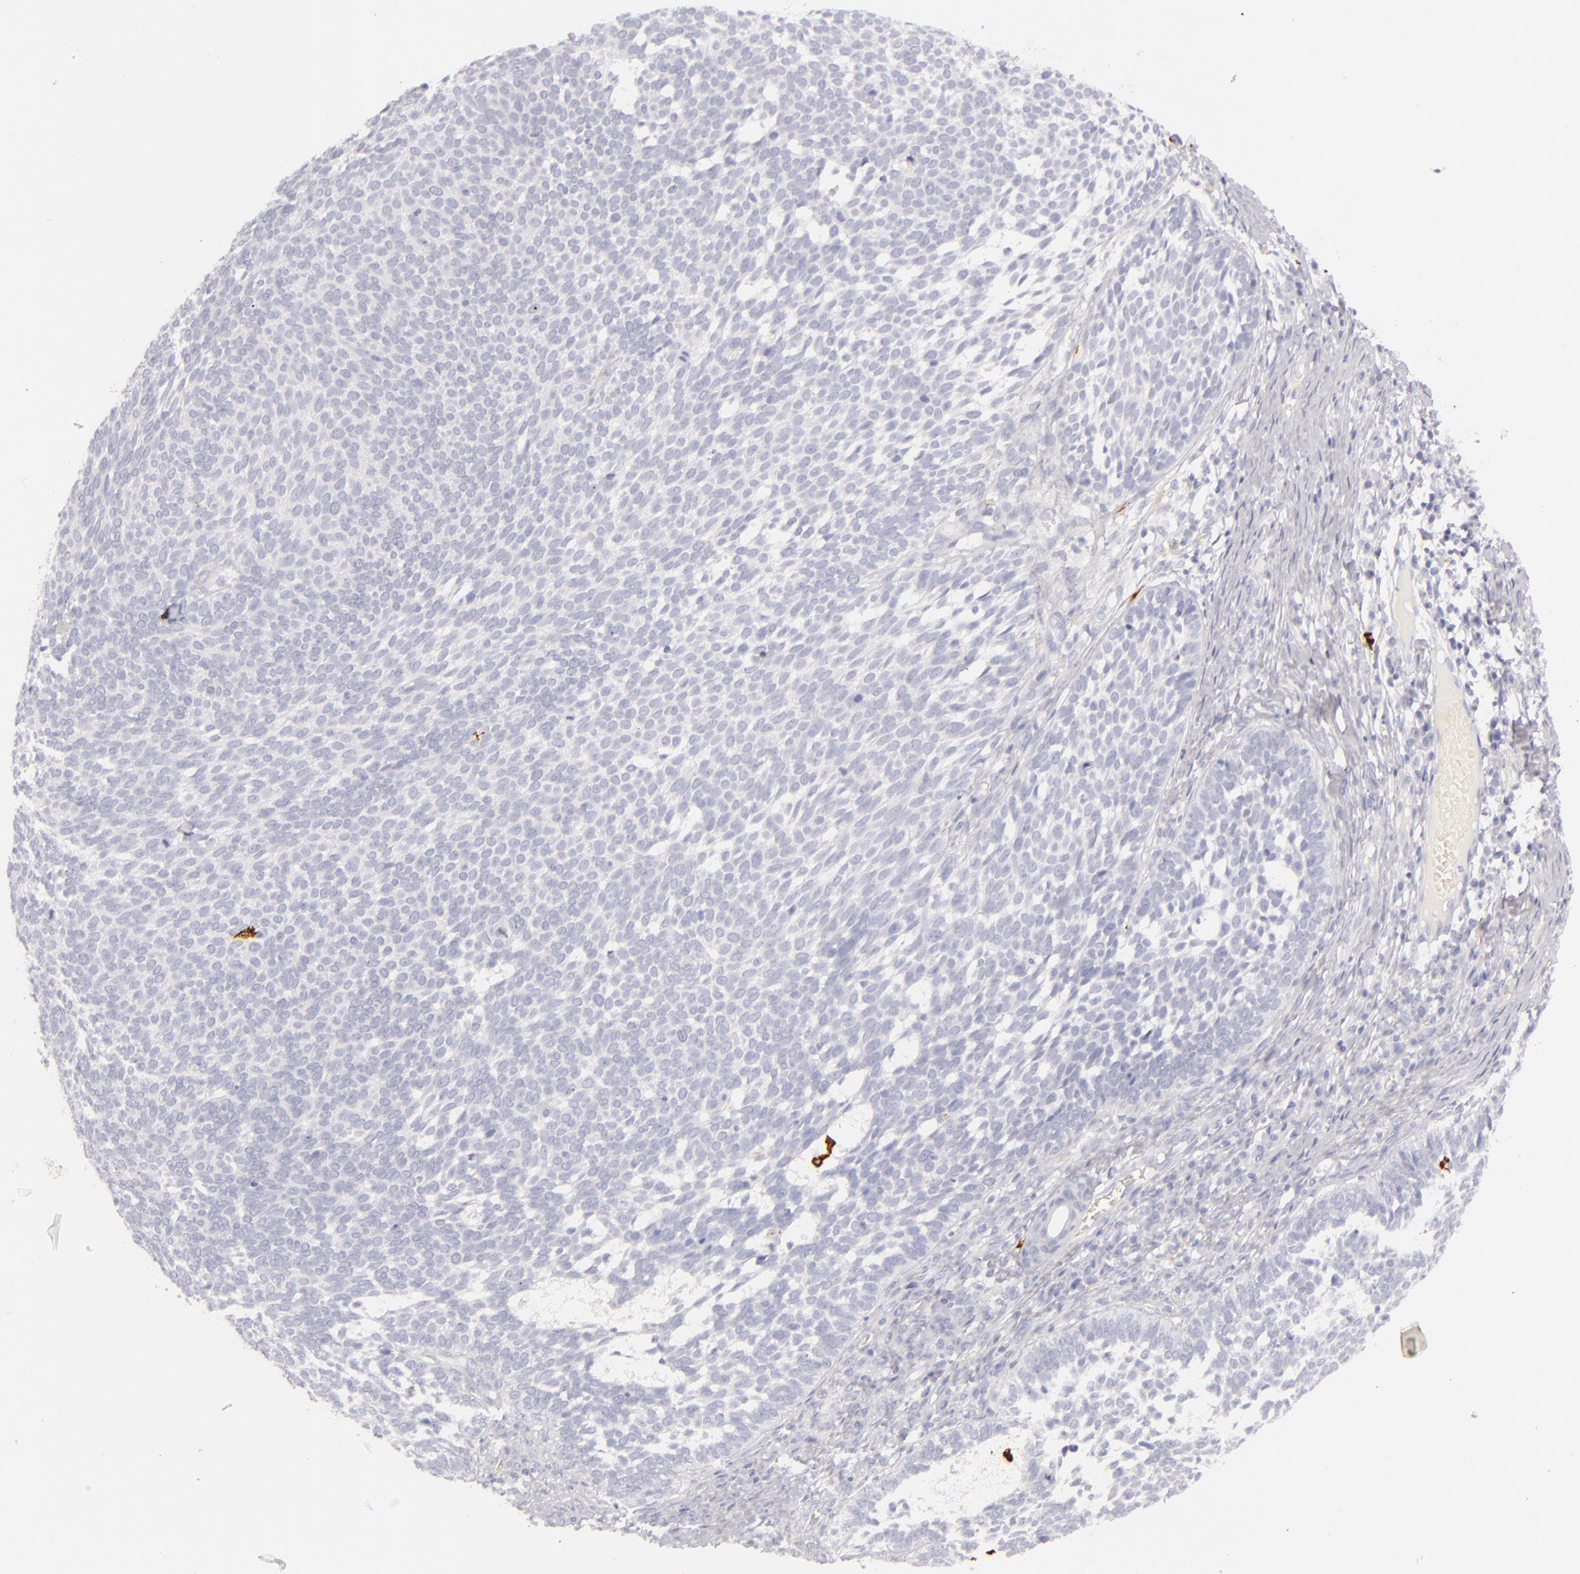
{"staining": {"intensity": "negative", "quantity": "none", "location": "none"}, "tissue": "skin cancer", "cell_type": "Tumor cells", "image_type": "cancer", "snomed": [{"axis": "morphology", "description": "Basal cell carcinoma"}, {"axis": "topography", "description": "Skin"}], "caption": "Immunohistochemistry (IHC) image of human skin cancer (basal cell carcinoma) stained for a protein (brown), which exhibits no positivity in tumor cells.", "gene": "CD207", "patient": {"sex": "male", "age": 63}}